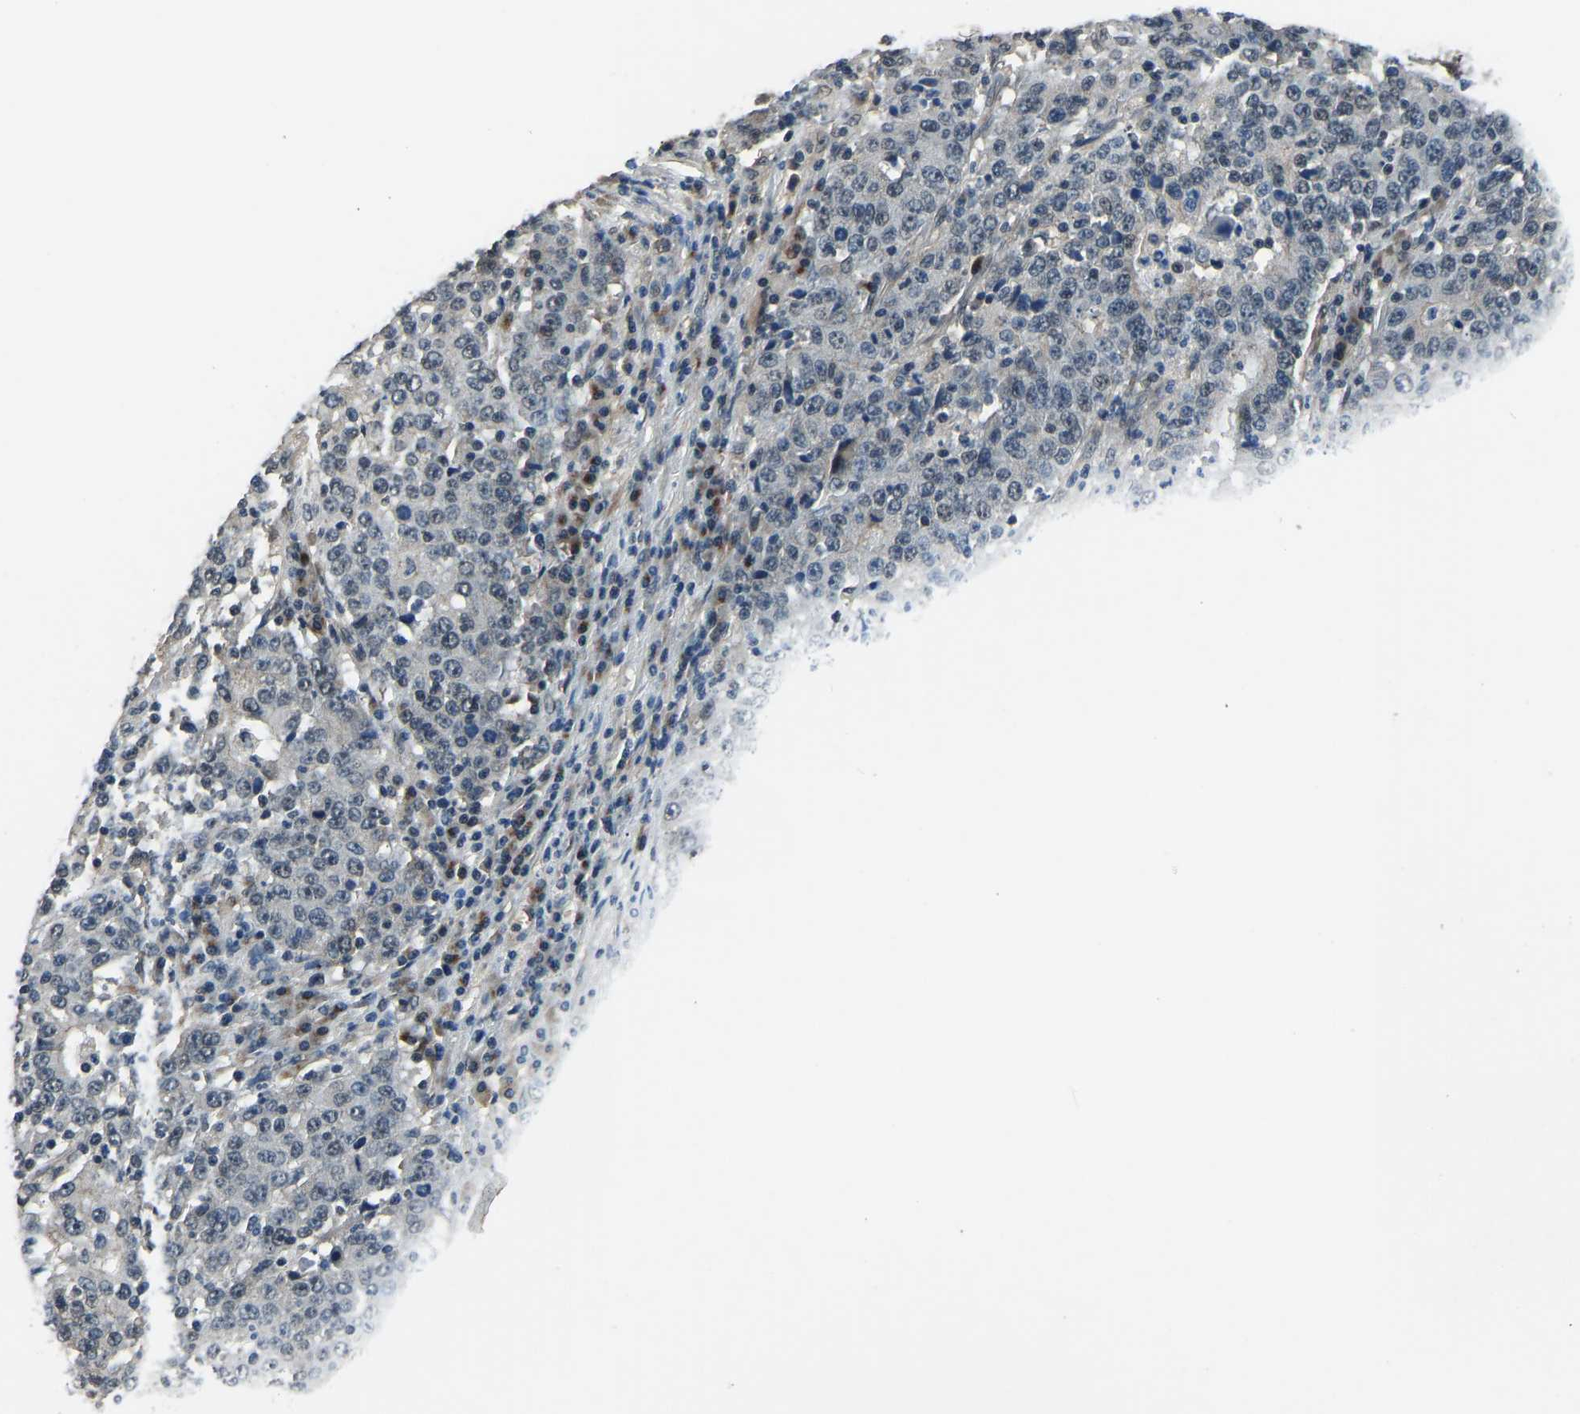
{"staining": {"intensity": "negative", "quantity": "none", "location": "none"}, "tissue": "stomach cancer", "cell_type": "Tumor cells", "image_type": "cancer", "snomed": [{"axis": "morphology", "description": "Adenocarcinoma, NOS"}, {"axis": "topography", "description": "Stomach"}], "caption": "This micrograph is of stomach adenocarcinoma stained with immunohistochemistry (IHC) to label a protein in brown with the nuclei are counter-stained blue. There is no expression in tumor cells.", "gene": "TOX4", "patient": {"sex": "male", "age": 59}}